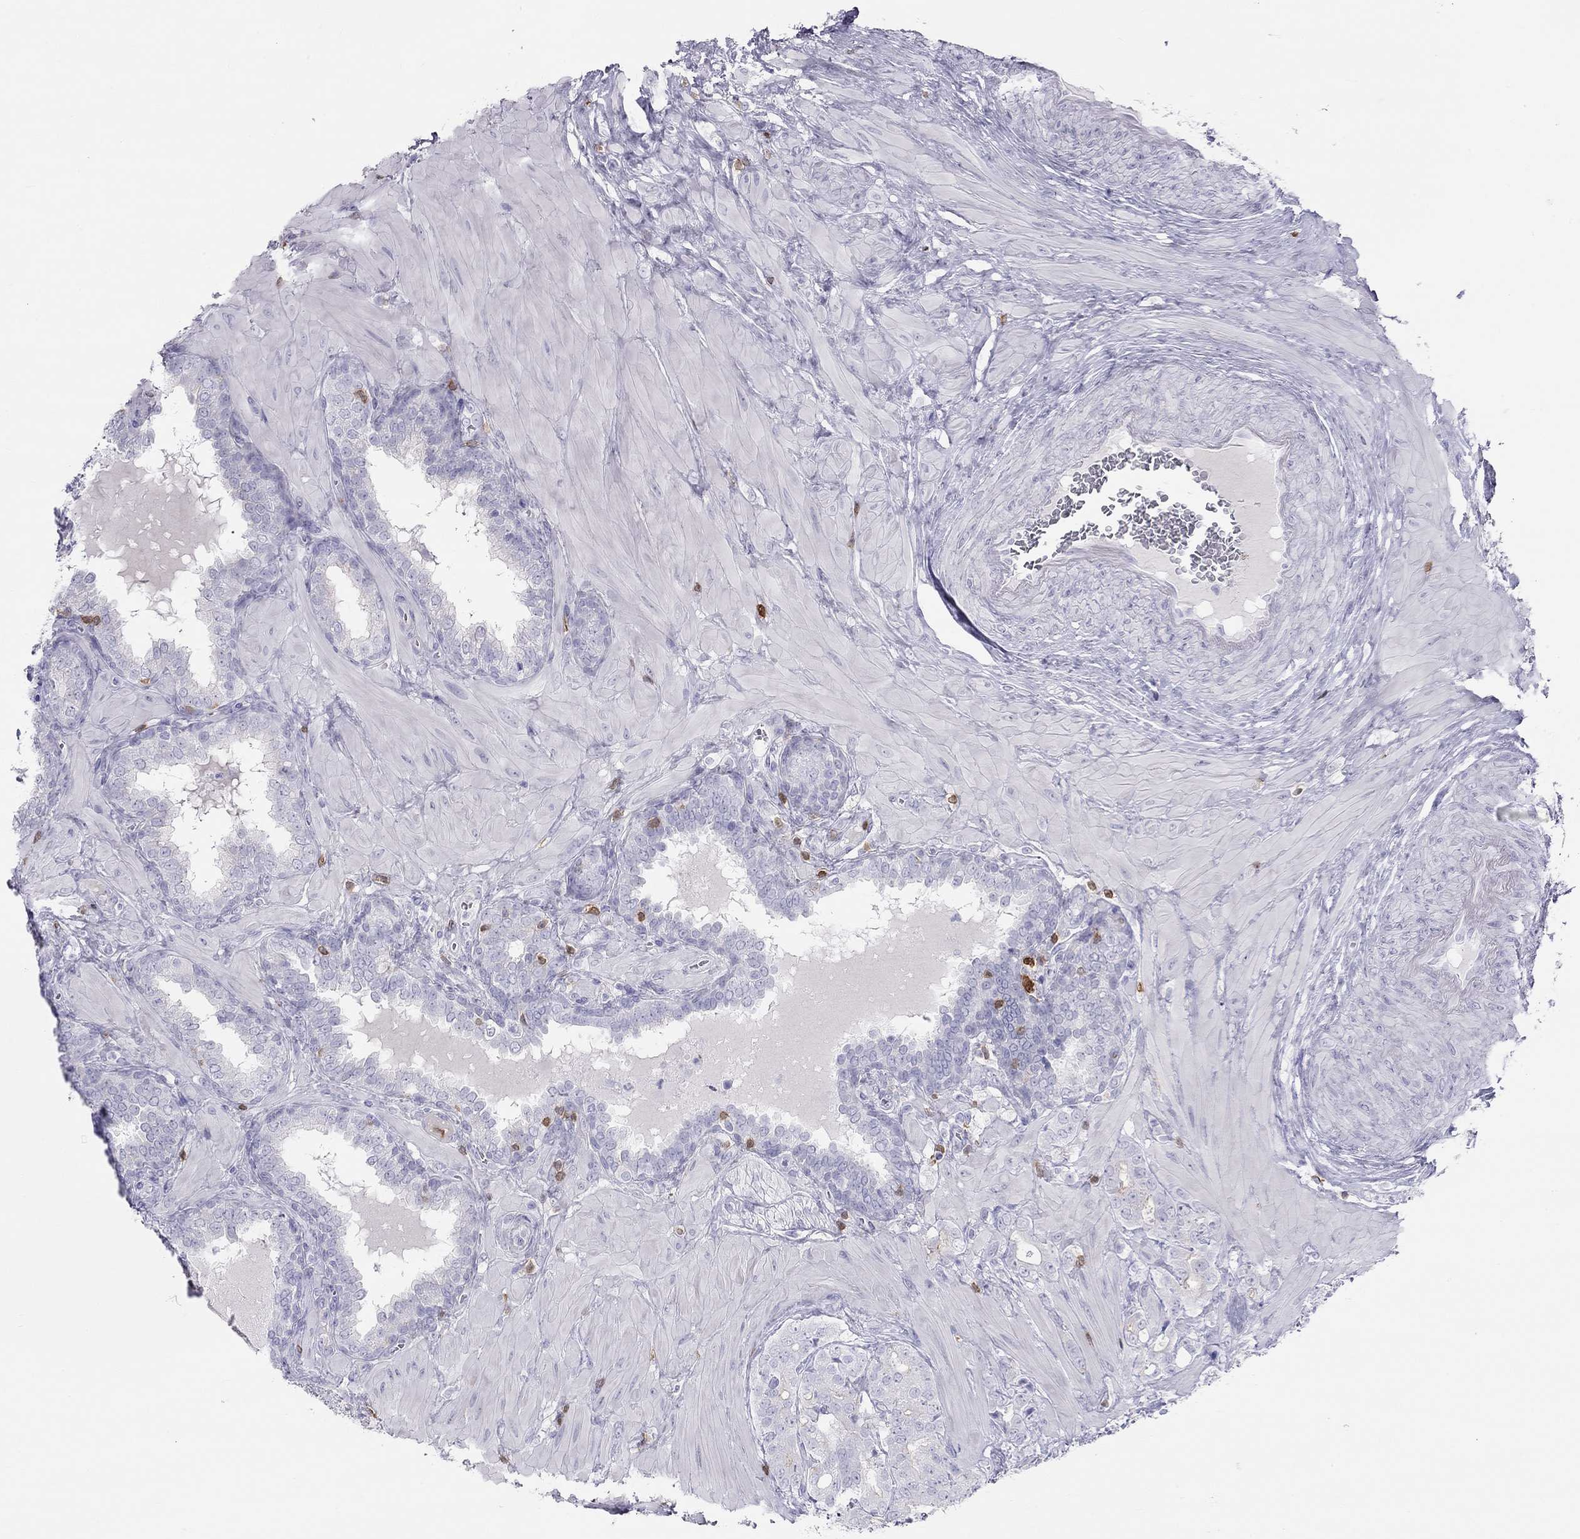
{"staining": {"intensity": "negative", "quantity": "none", "location": "none"}, "tissue": "prostate cancer", "cell_type": "Tumor cells", "image_type": "cancer", "snomed": [{"axis": "morphology", "description": "Adenocarcinoma, NOS"}, {"axis": "topography", "description": "Prostate"}], "caption": "This is an IHC histopathology image of human prostate adenocarcinoma. There is no expression in tumor cells.", "gene": "SH2D2A", "patient": {"sex": "male", "age": 57}}